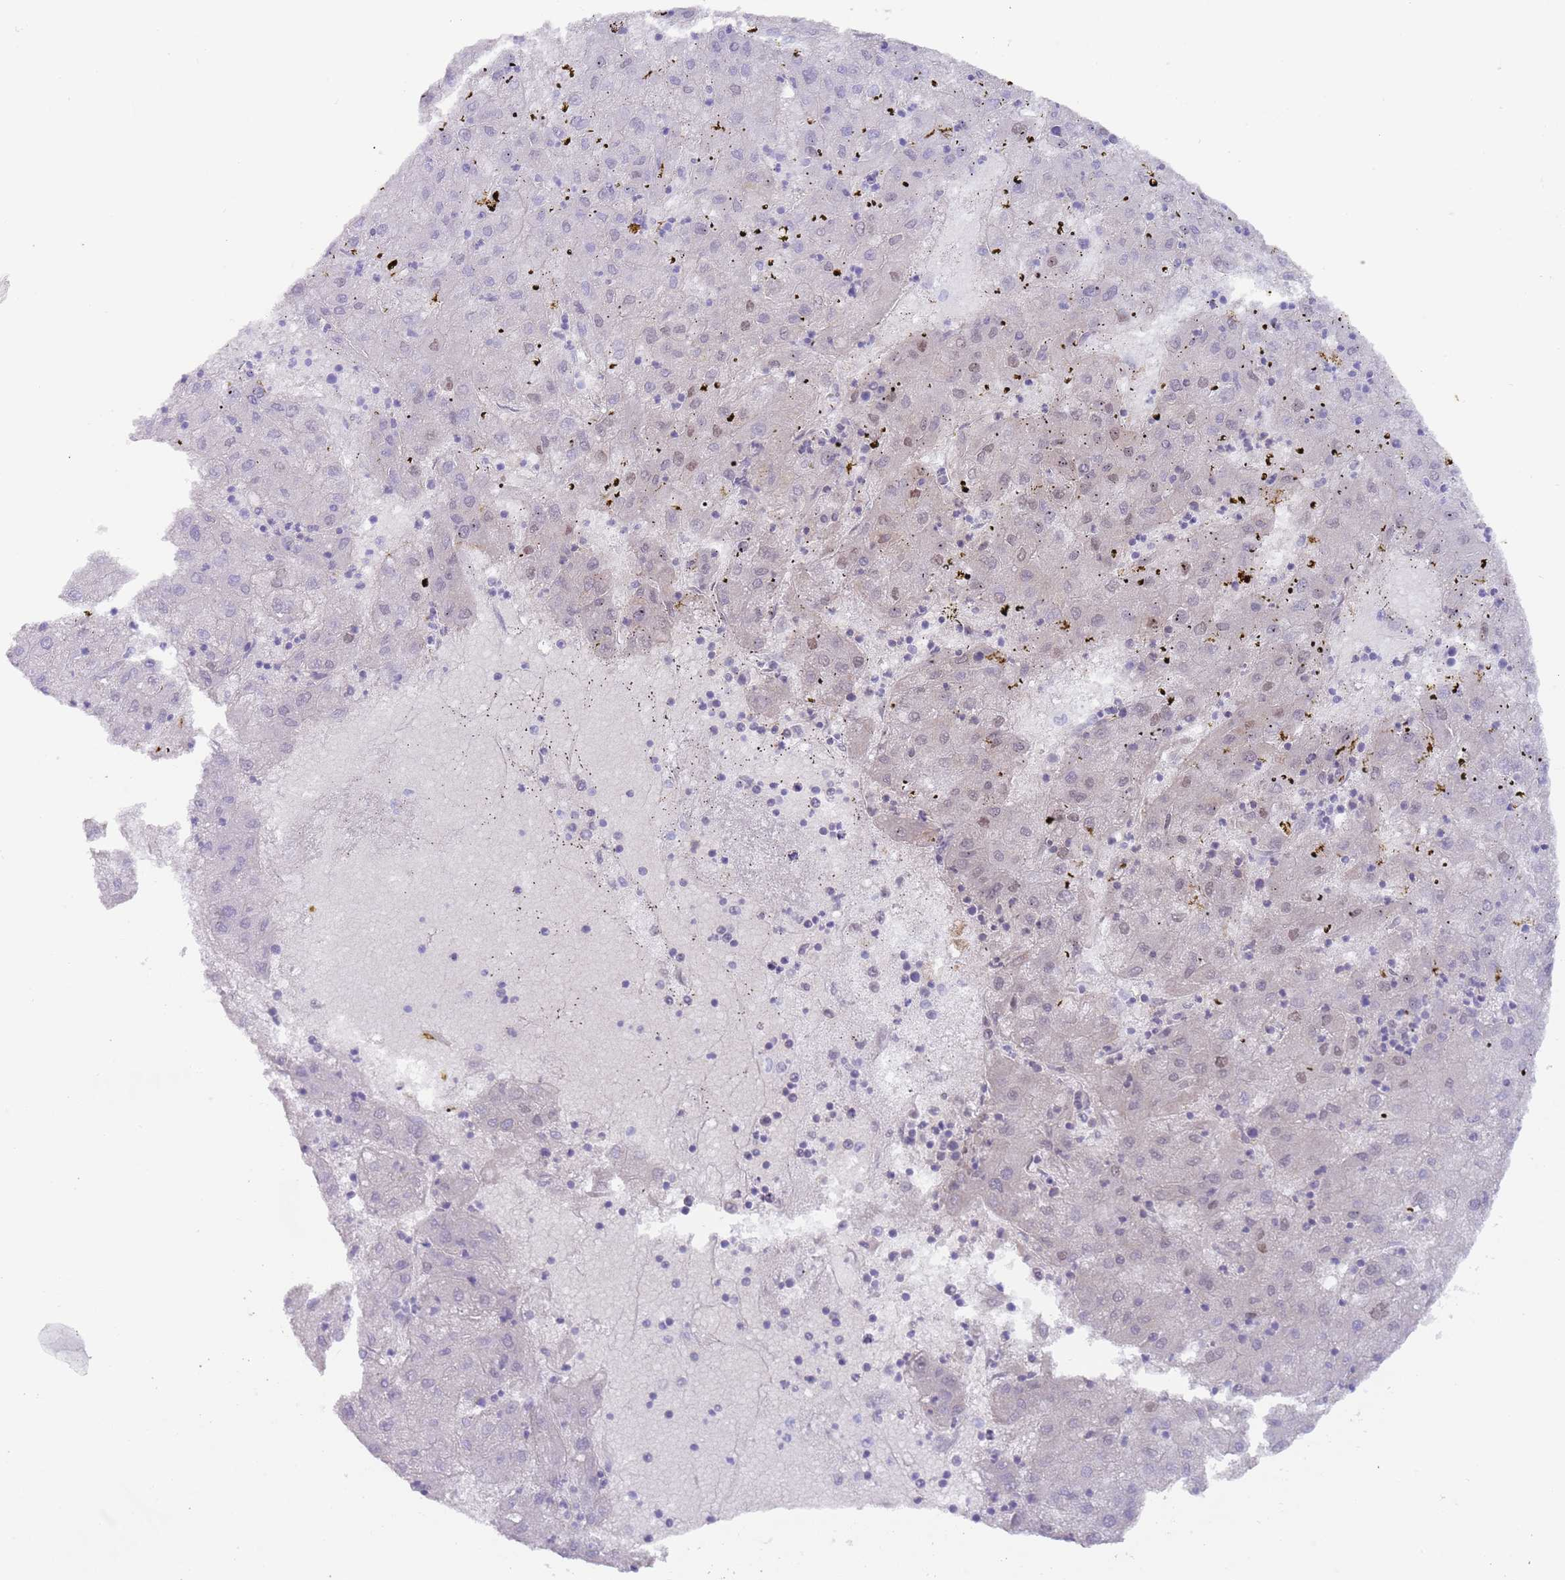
{"staining": {"intensity": "weak", "quantity": "<25%", "location": "nuclear"}, "tissue": "liver cancer", "cell_type": "Tumor cells", "image_type": "cancer", "snomed": [{"axis": "morphology", "description": "Carcinoma, Hepatocellular, NOS"}, {"axis": "topography", "description": "Liver"}], "caption": "Tumor cells show no significant protein staining in liver cancer.", "gene": "HDAC8", "patient": {"sex": "male", "age": 72}}